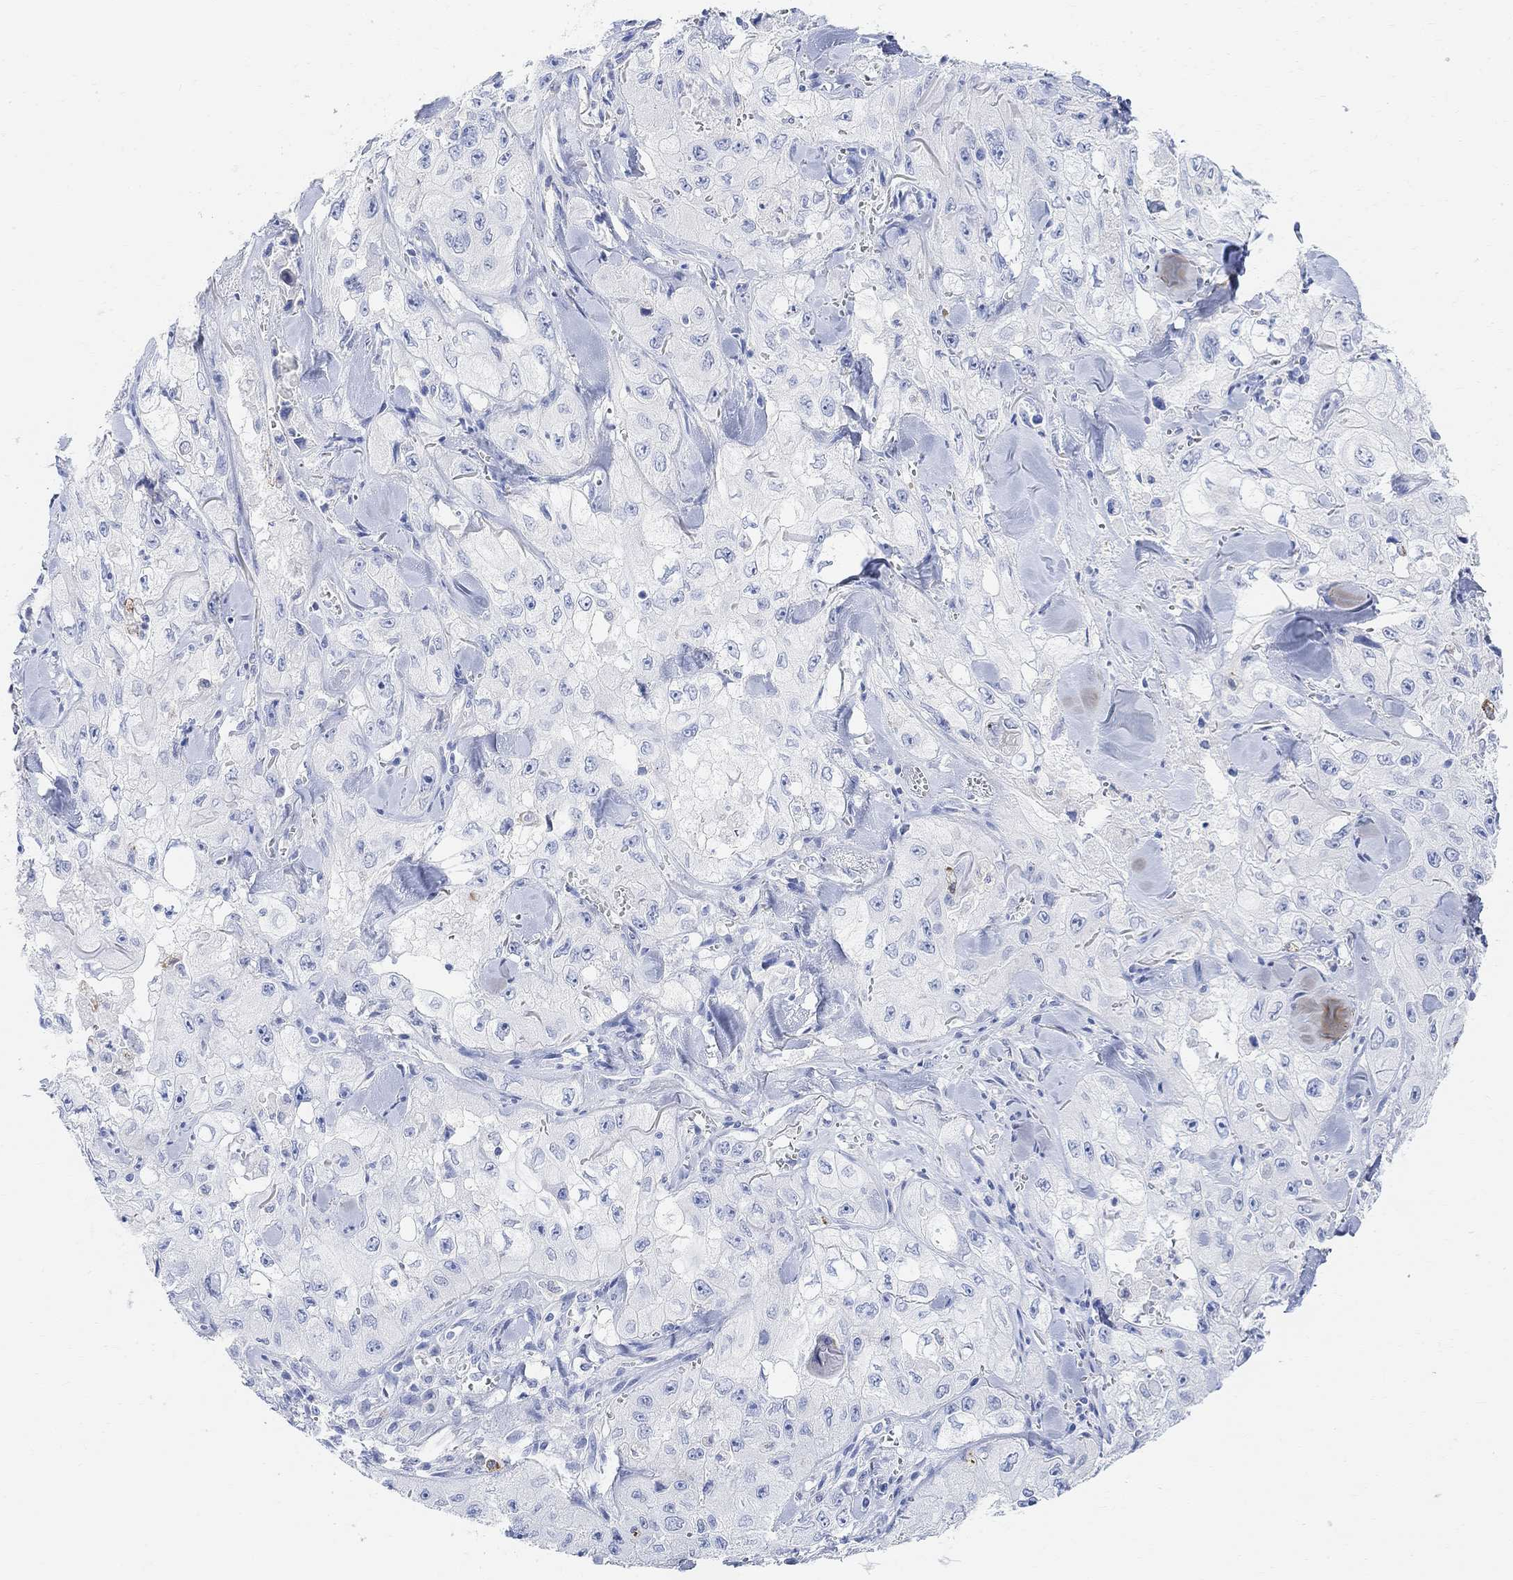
{"staining": {"intensity": "negative", "quantity": "none", "location": "none"}, "tissue": "skin cancer", "cell_type": "Tumor cells", "image_type": "cancer", "snomed": [{"axis": "morphology", "description": "Squamous cell carcinoma, NOS"}, {"axis": "topography", "description": "Skin"}, {"axis": "topography", "description": "Subcutis"}], "caption": "An IHC photomicrograph of skin cancer is shown. There is no staining in tumor cells of skin cancer.", "gene": "RETNLB", "patient": {"sex": "male", "age": 73}}